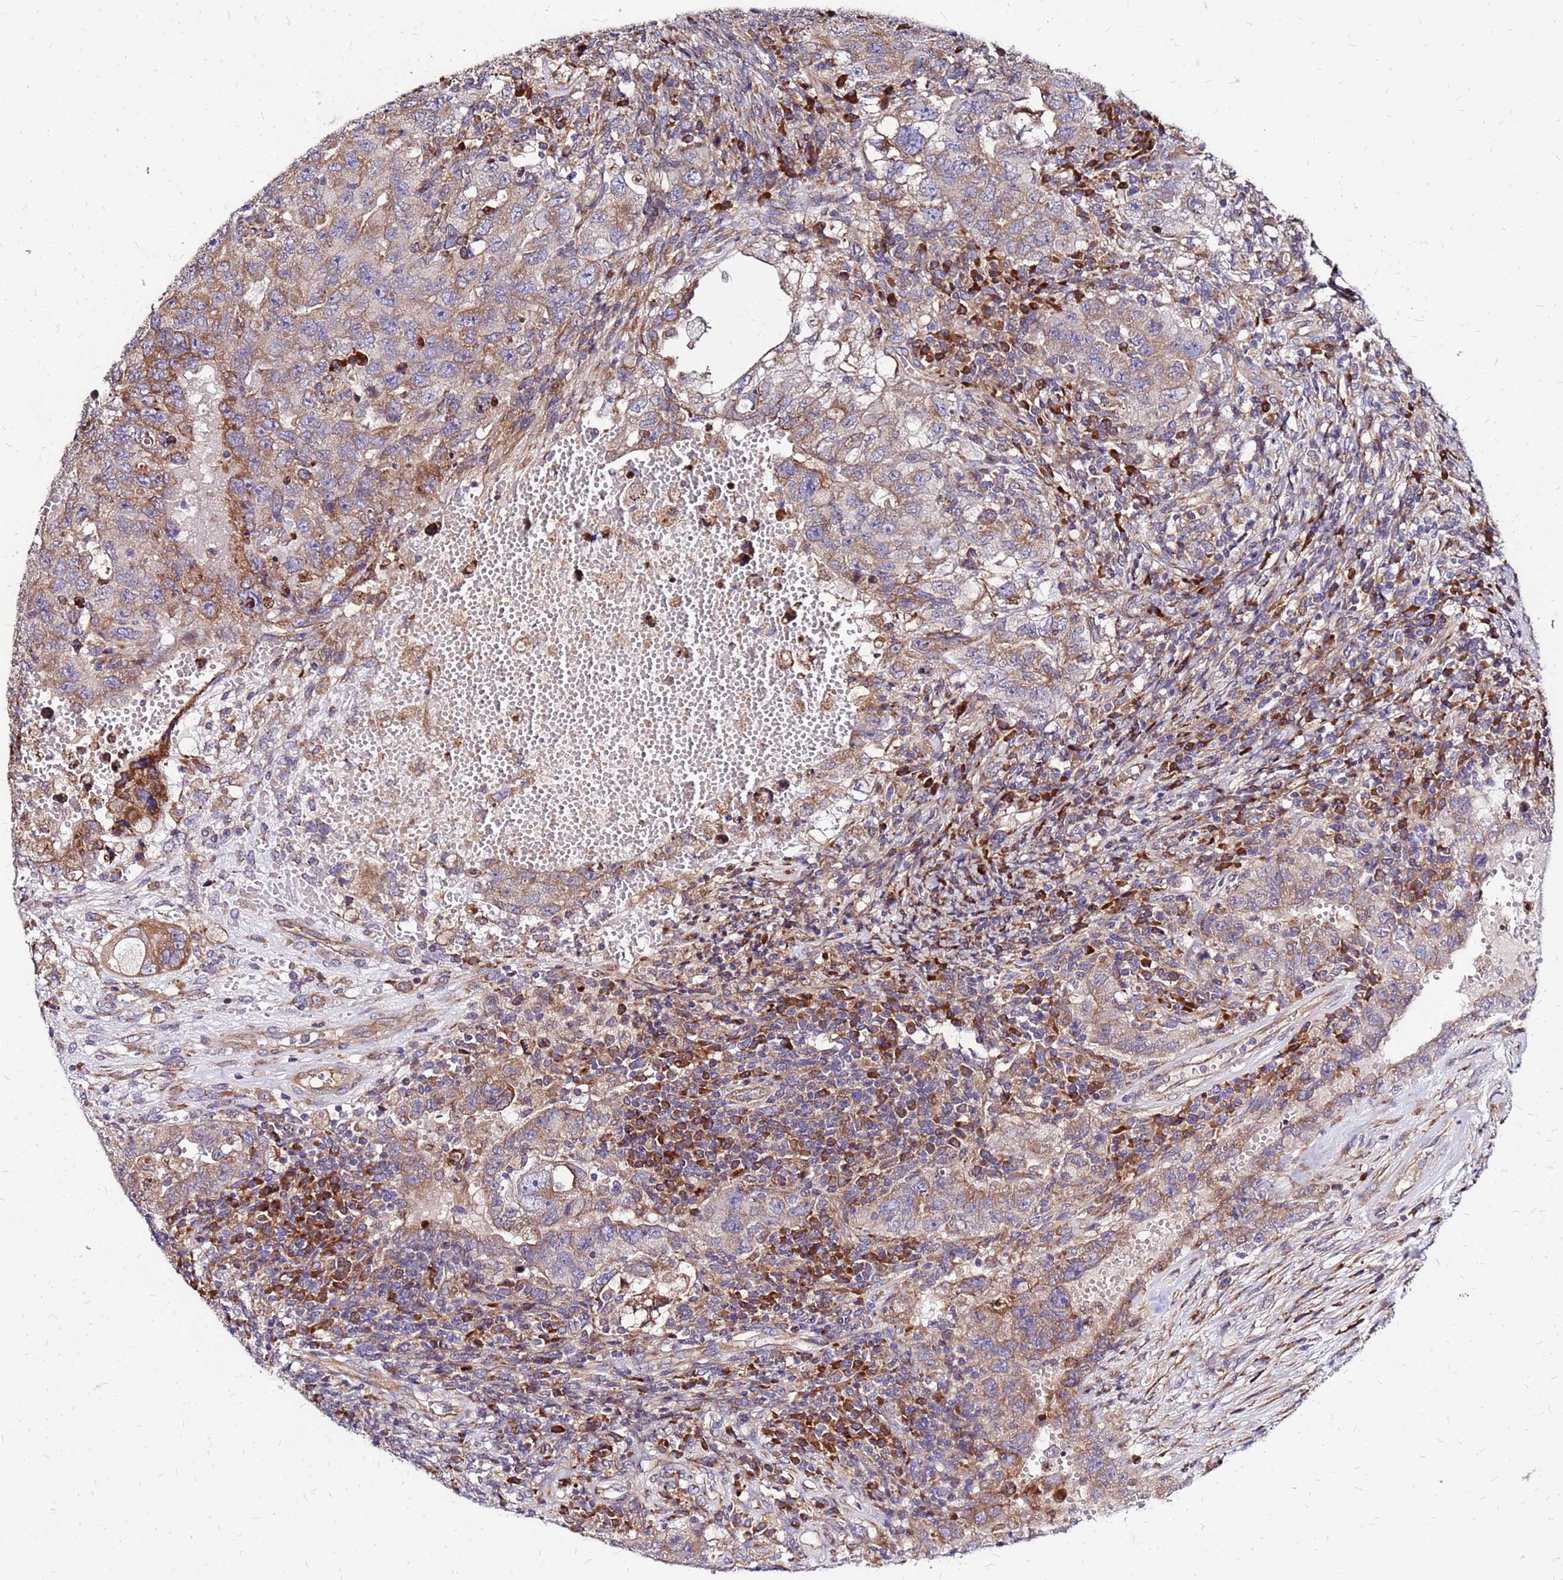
{"staining": {"intensity": "moderate", "quantity": ">75%", "location": "cytoplasmic/membranous"}, "tissue": "testis cancer", "cell_type": "Tumor cells", "image_type": "cancer", "snomed": [{"axis": "morphology", "description": "Carcinoma, Embryonal, NOS"}, {"axis": "topography", "description": "Testis"}], "caption": "Immunohistochemical staining of human testis embryonal carcinoma displays medium levels of moderate cytoplasmic/membranous protein positivity in about >75% of tumor cells.", "gene": "VMO1", "patient": {"sex": "male", "age": 26}}